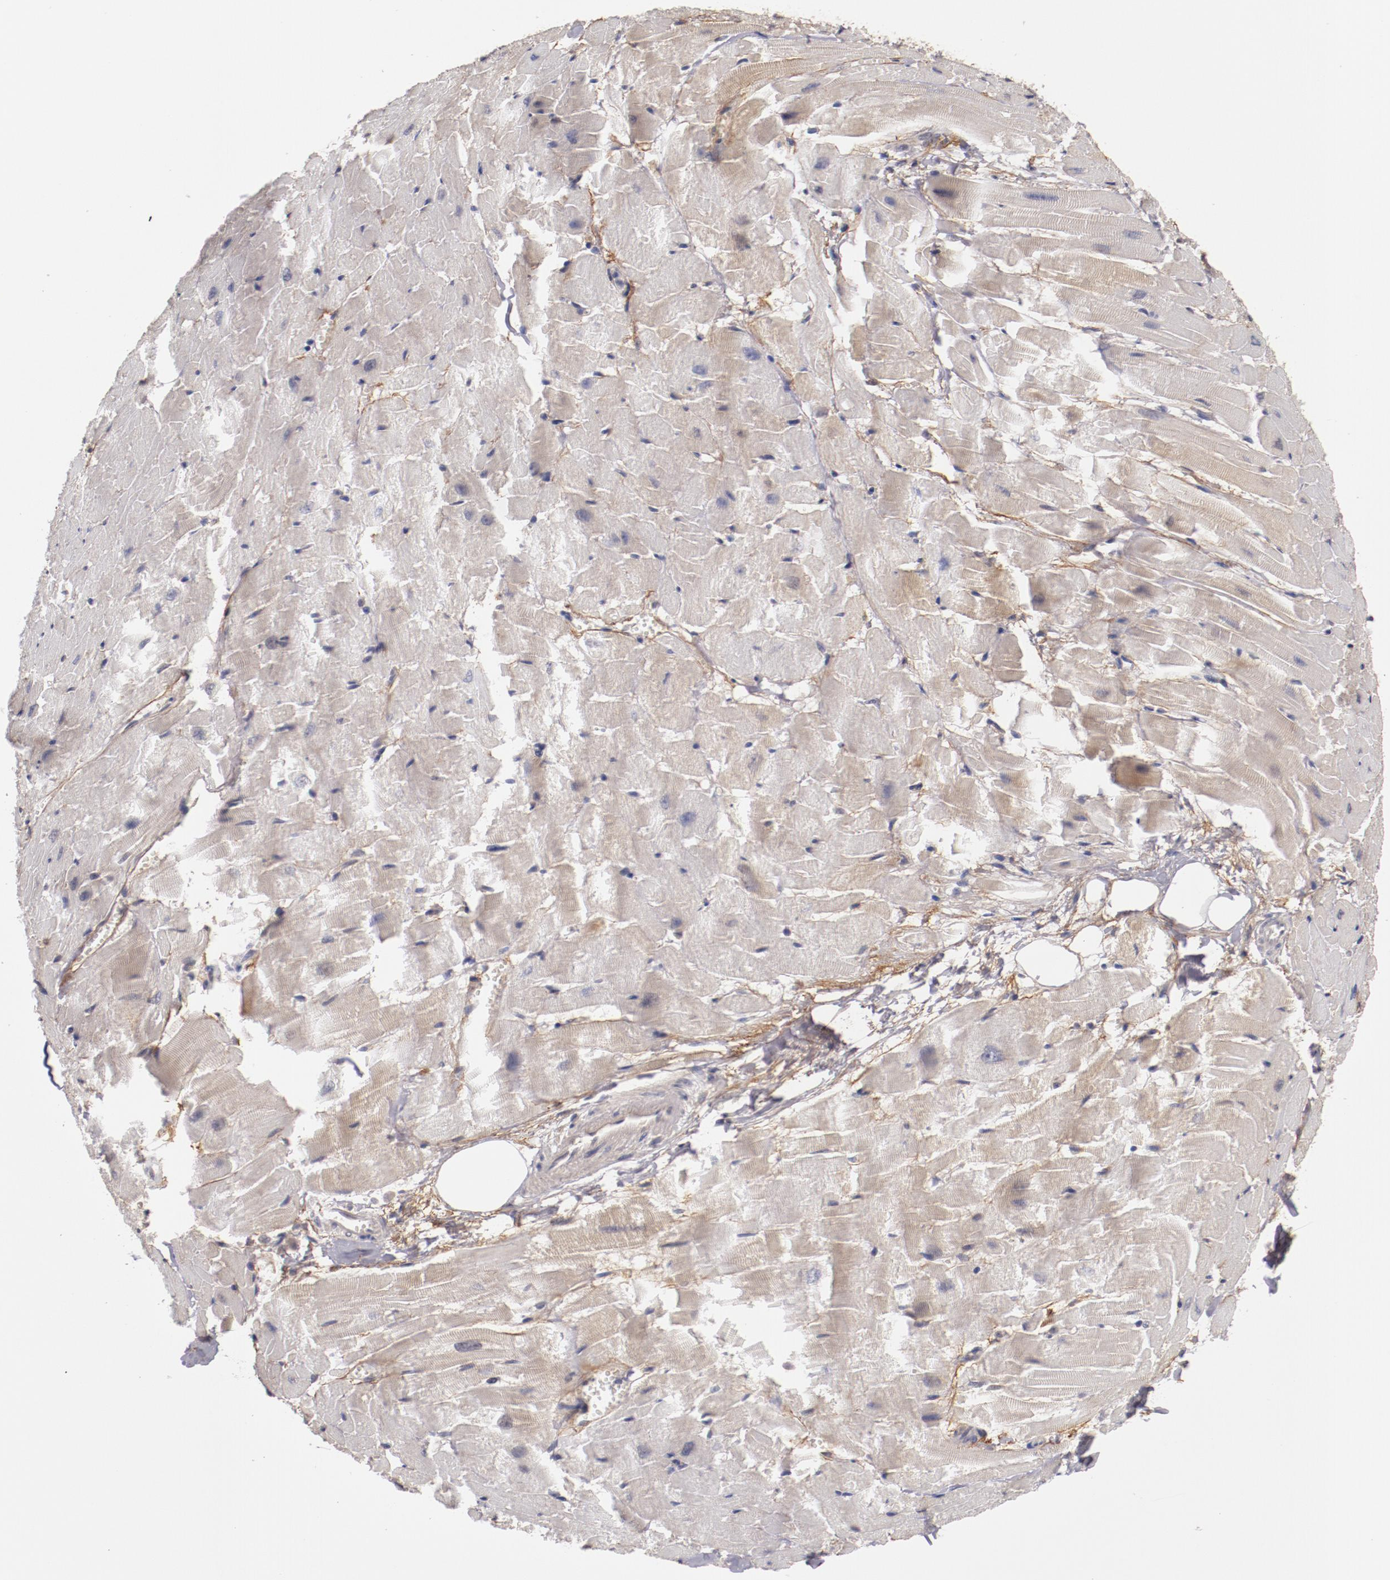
{"staining": {"intensity": "weak", "quantity": "<25%", "location": "cytoplasmic/membranous"}, "tissue": "heart muscle", "cell_type": "Cardiomyocytes", "image_type": "normal", "snomed": [{"axis": "morphology", "description": "Normal tissue, NOS"}, {"axis": "topography", "description": "Heart"}], "caption": "High power microscopy micrograph of an immunohistochemistry micrograph of normal heart muscle, revealing no significant staining in cardiomyocytes.", "gene": "MBL2", "patient": {"sex": "female", "age": 19}}